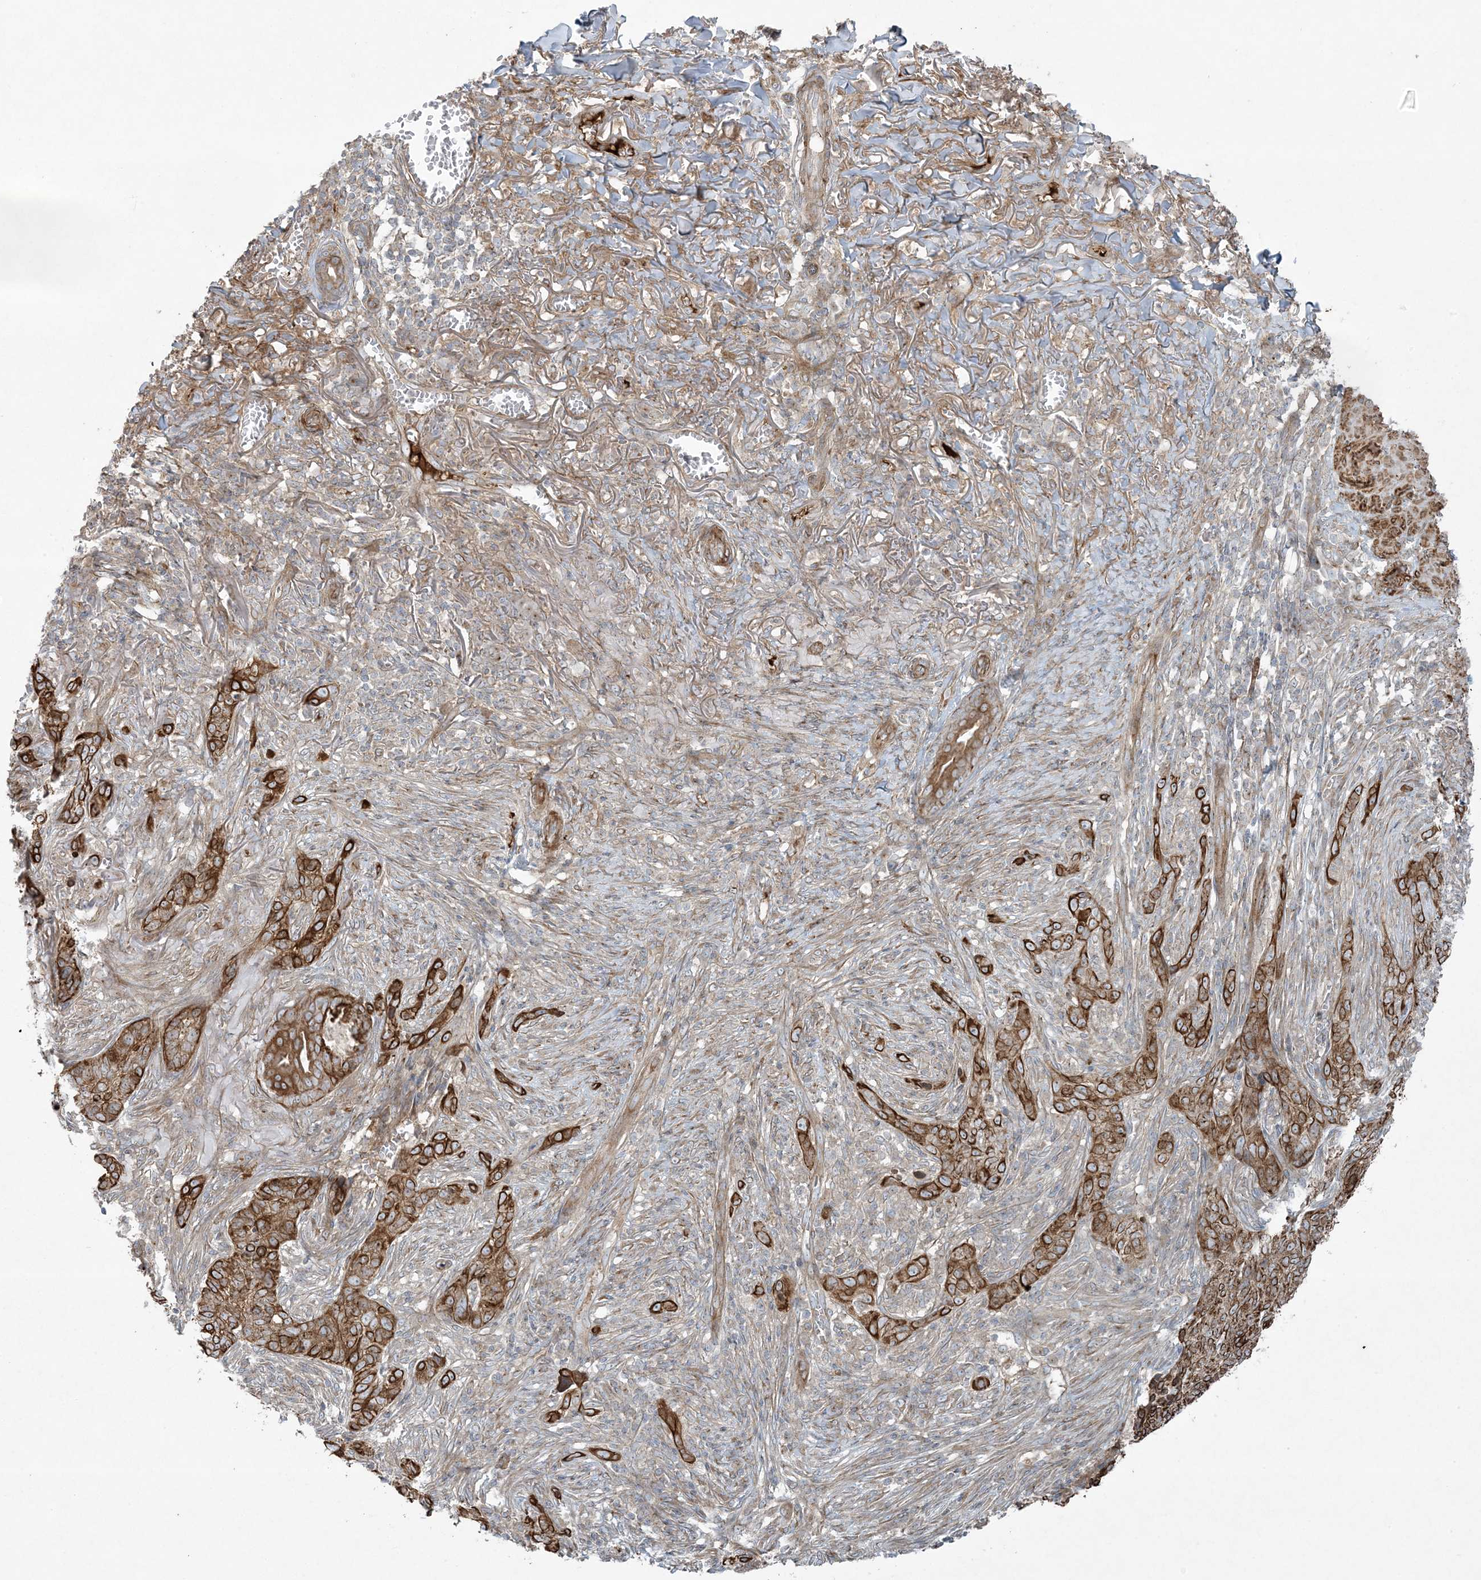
{"staining": {"intensity": "strong", "quantity": ">75%", "location": "cytoplasmic/membranous"}, "tissue": "skin cancer", "cell_type": "Tumor cells", "image_type": "cancer", "snomed": [{"axis": "morphology", "description": "Basal cell carcinoma"}, {"axis": "topography", "description": "Skin"}], "caption": "Immunohistochemistry (IHC) (DAB (3,3'-diaminobenzidine)) staining of skin basal cell carcinoma shows strong cytoplasmic/membranous protein positivity in about >75% of tumor cells.", "gene": "PIK3R4", "patient": {"sex": "male", "age": 85}}